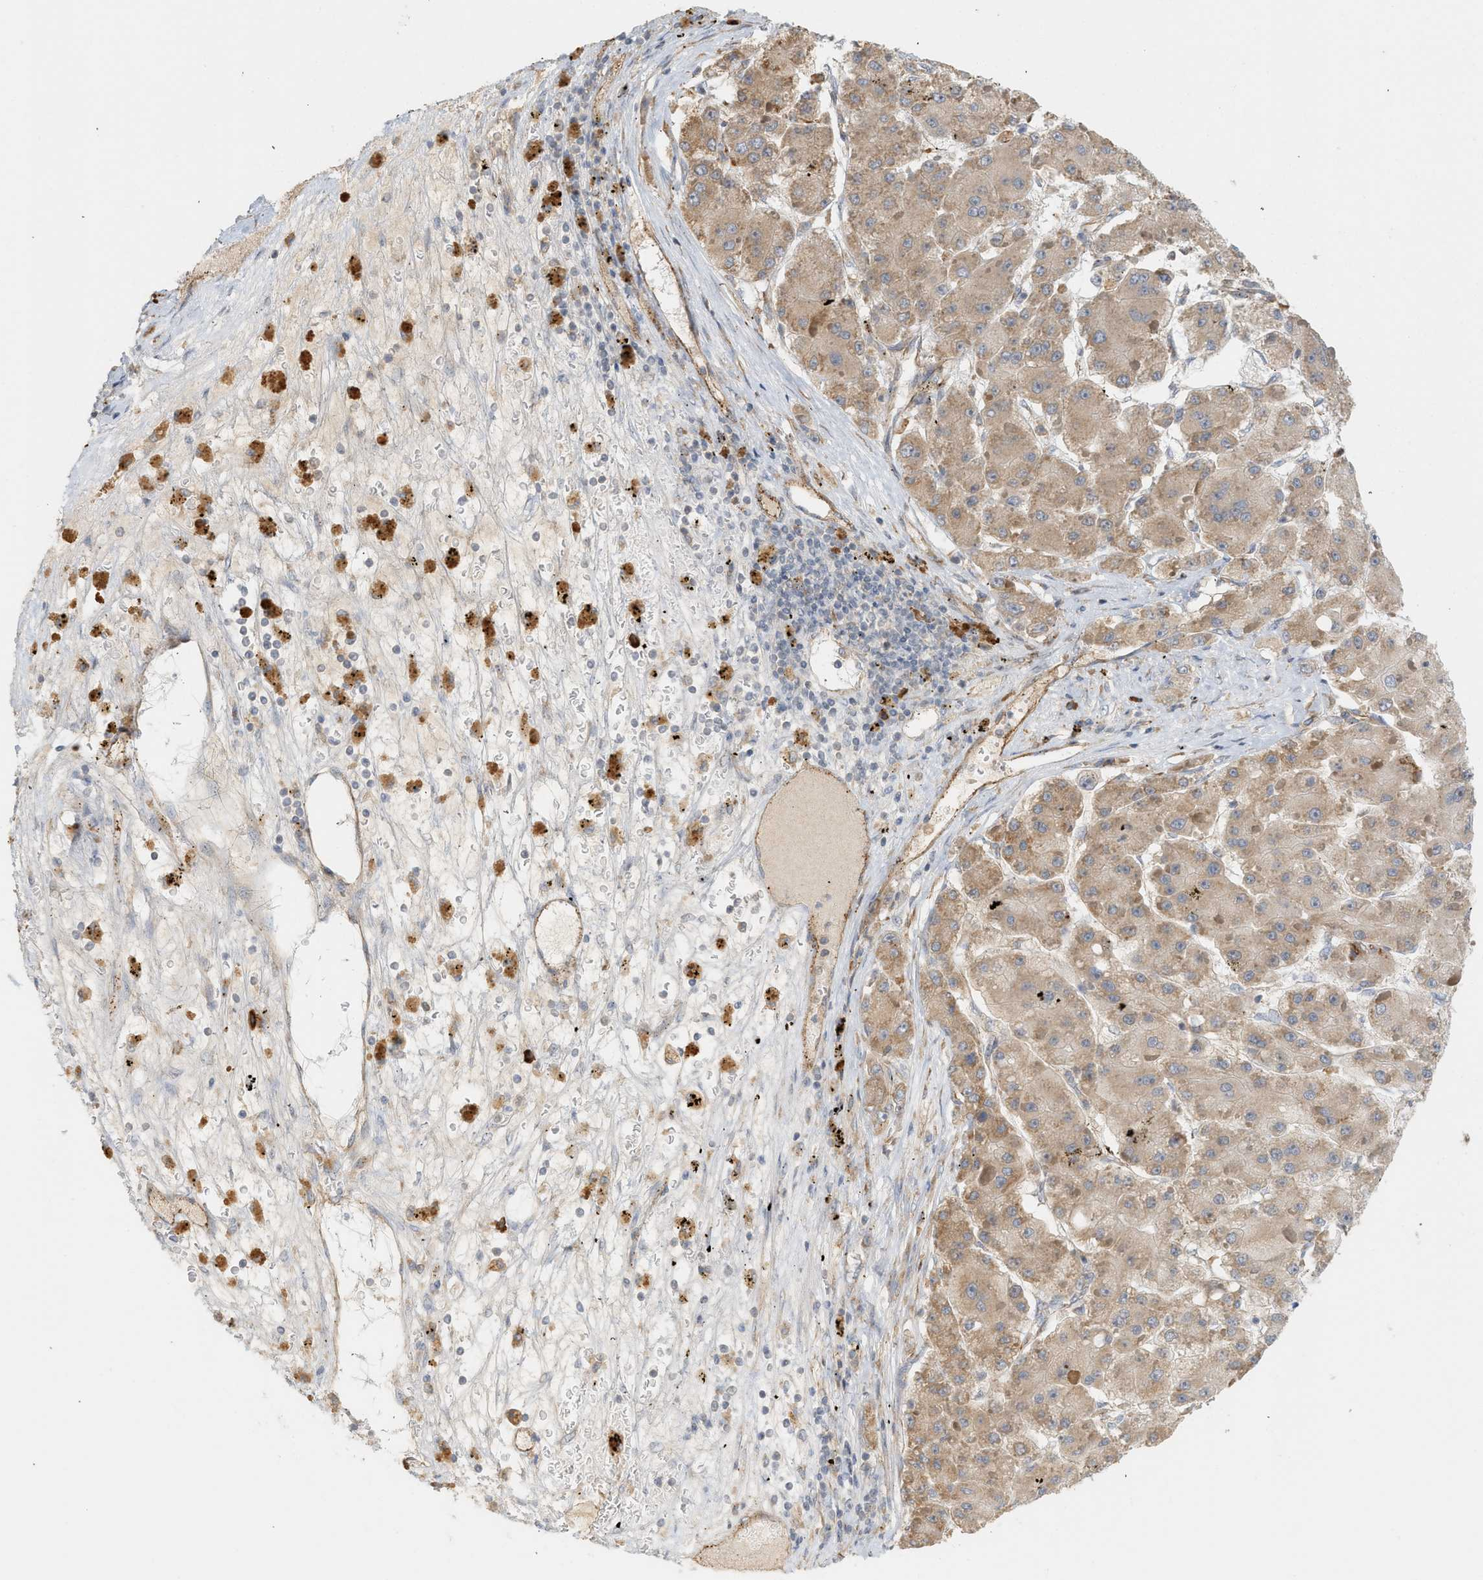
{"staining": {"intensity": "moderate", "quantity": ">75%", "location": "cytoplasmic/membranous"}, "tissue": "liver cancer", "cell_type": "Tumor cells", "image_type": "cancer", "snomed": [{"axis": "morphology", "description": "Carcinoma, Hepatocellular, NOS"}, {"axis": "topography", "description": "Liver"}], "caption": "The histopathology image exhibits staining of liver hepatocellular carcinoma, revealing moderate cytoplasmic/membranous protein staining (brown color) within tumor cells.", "gene": "SVOP", "patient": {"sex": "female", "age": 73}}